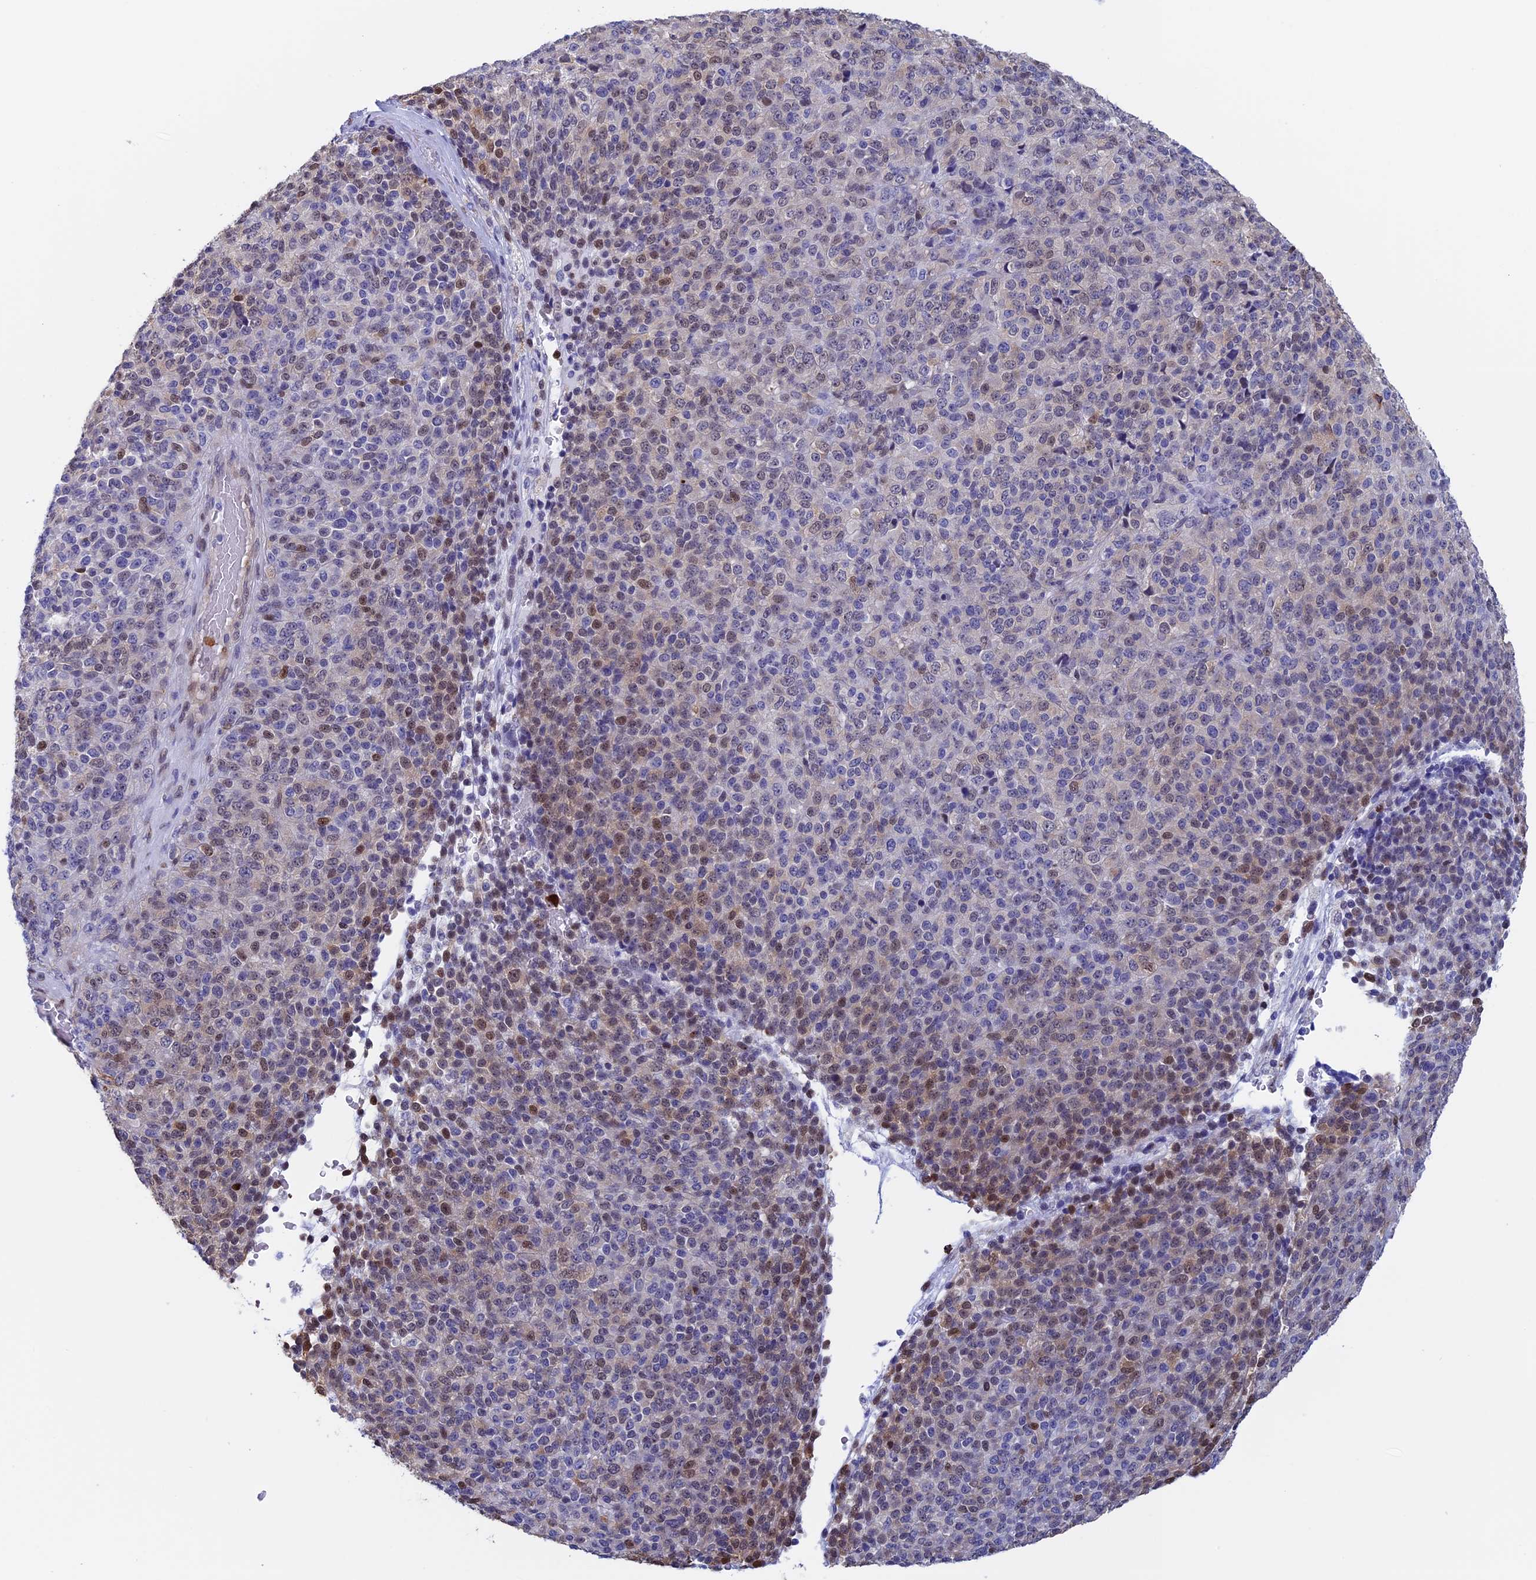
{"staining": {"intensity": "weak", "quantity": "25%-75%", "location": "nuclear"}, "tissue": "melanoma", "cell_type": "Tumor cells", "image_type": "cancer", "snomed": [{"axis": "morphology", "description": "Malignant melanoma, Metastatic site"}, {"axis": "topography", "description": "Brain"}], "caption": "Immunohistochemical staining of human malignant melanoma (metastatic site) demonstrates weak nuclear protein staining in approximately 25%-75% of tumor cells.", "gene": "SLC26A1", "patient": {"sex": "female", "age": 56}}